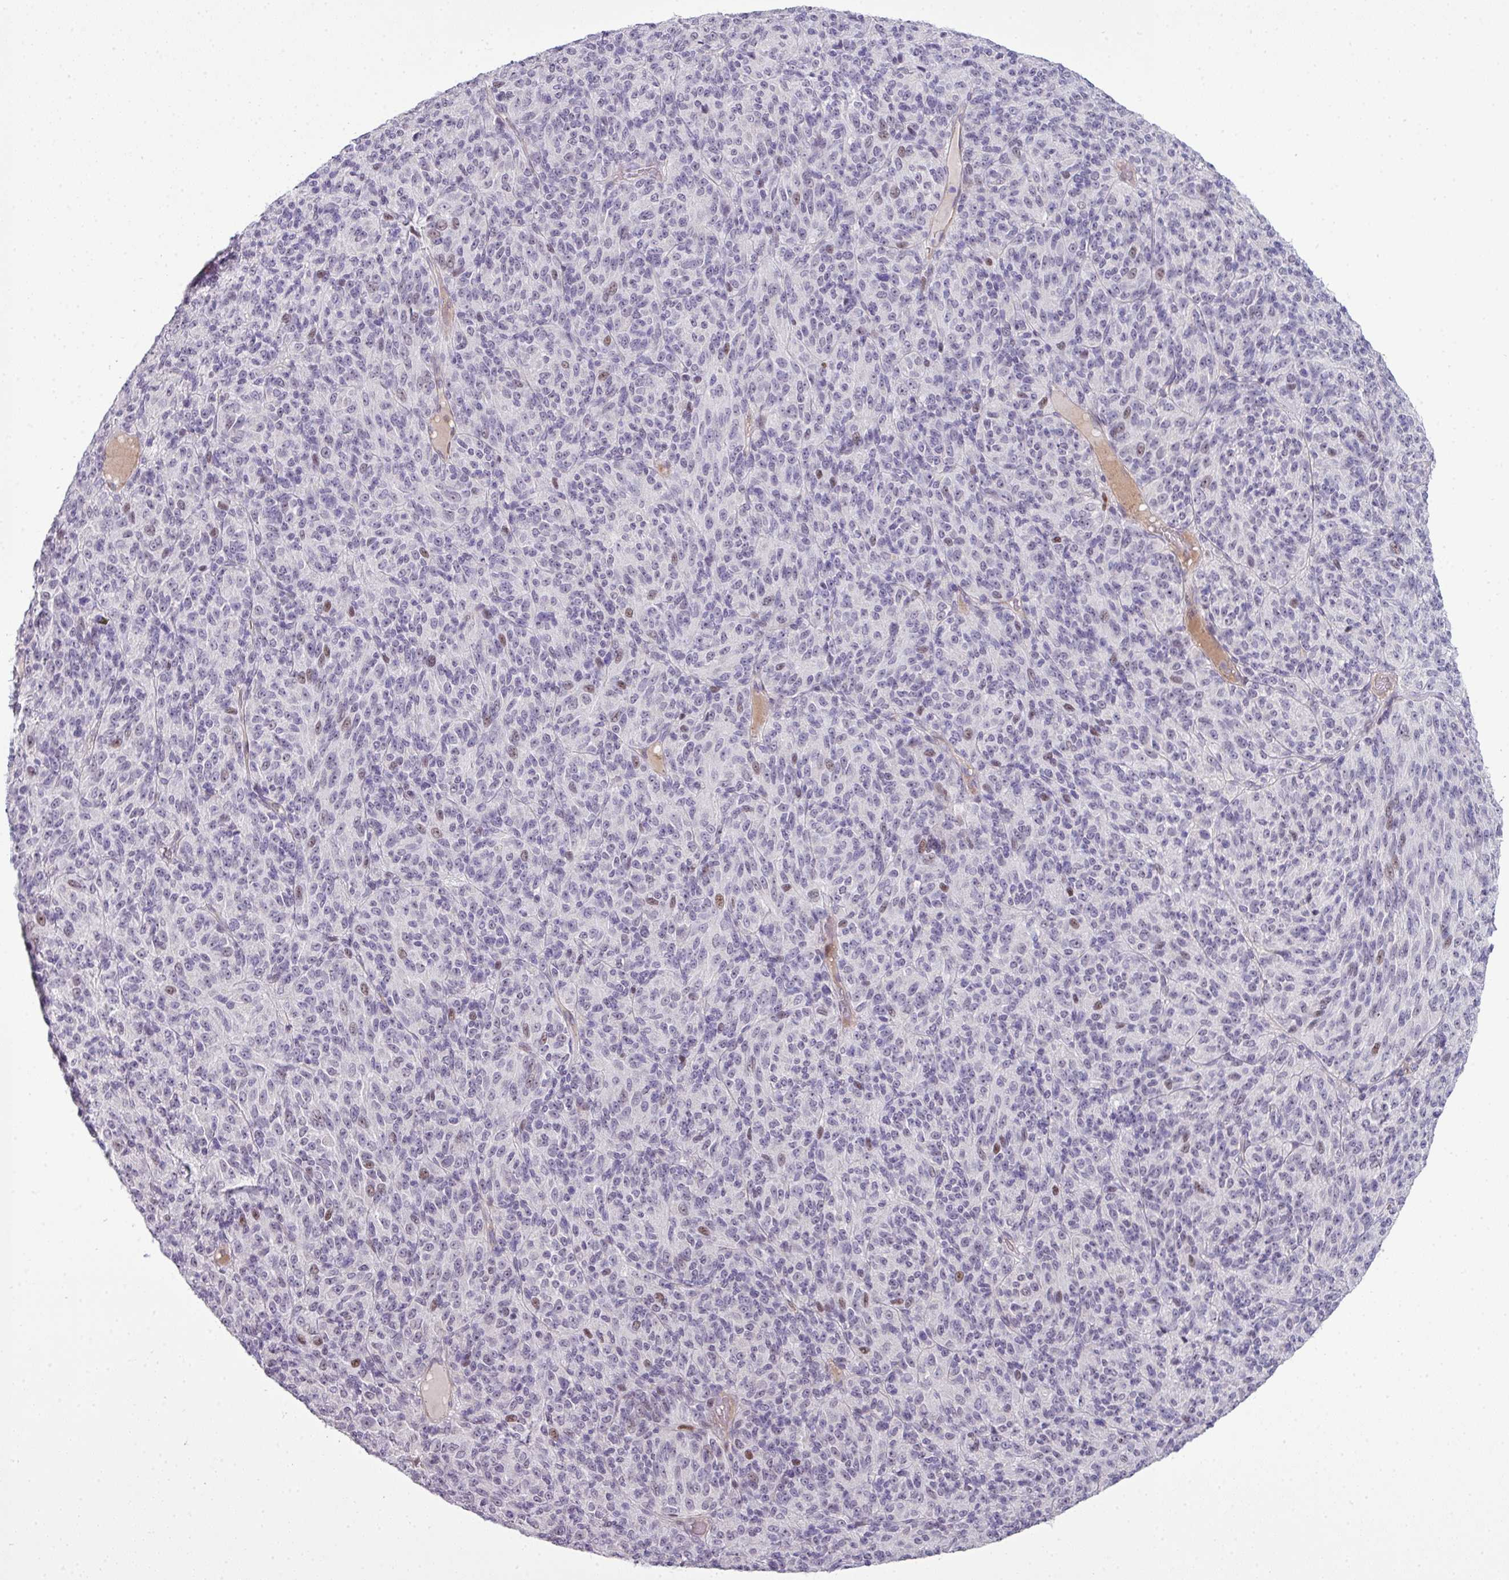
{"staining": {"intensity": "moderate", "quantity": "<25%", "location": "nuclear"}, "tissue": "melanoma", "cell_type": "Tumor cells", "image_type": "cancer", "snomed": [{"axis": "morphology", "description": "Malignant melanoma, Metastatic site"}, {"axis": "topography", "description": "Brain"}], "caption": "Protein analysis of malignant melanoma (metastatic site) tissue reveals moderate nuclear expression in approximately <25% of tumor cells. (brown staining indicates protein expression, while blue staining denotes nuclei).", "gene": "ZNF688", "patient": {"sex": "female", "age": 56}}